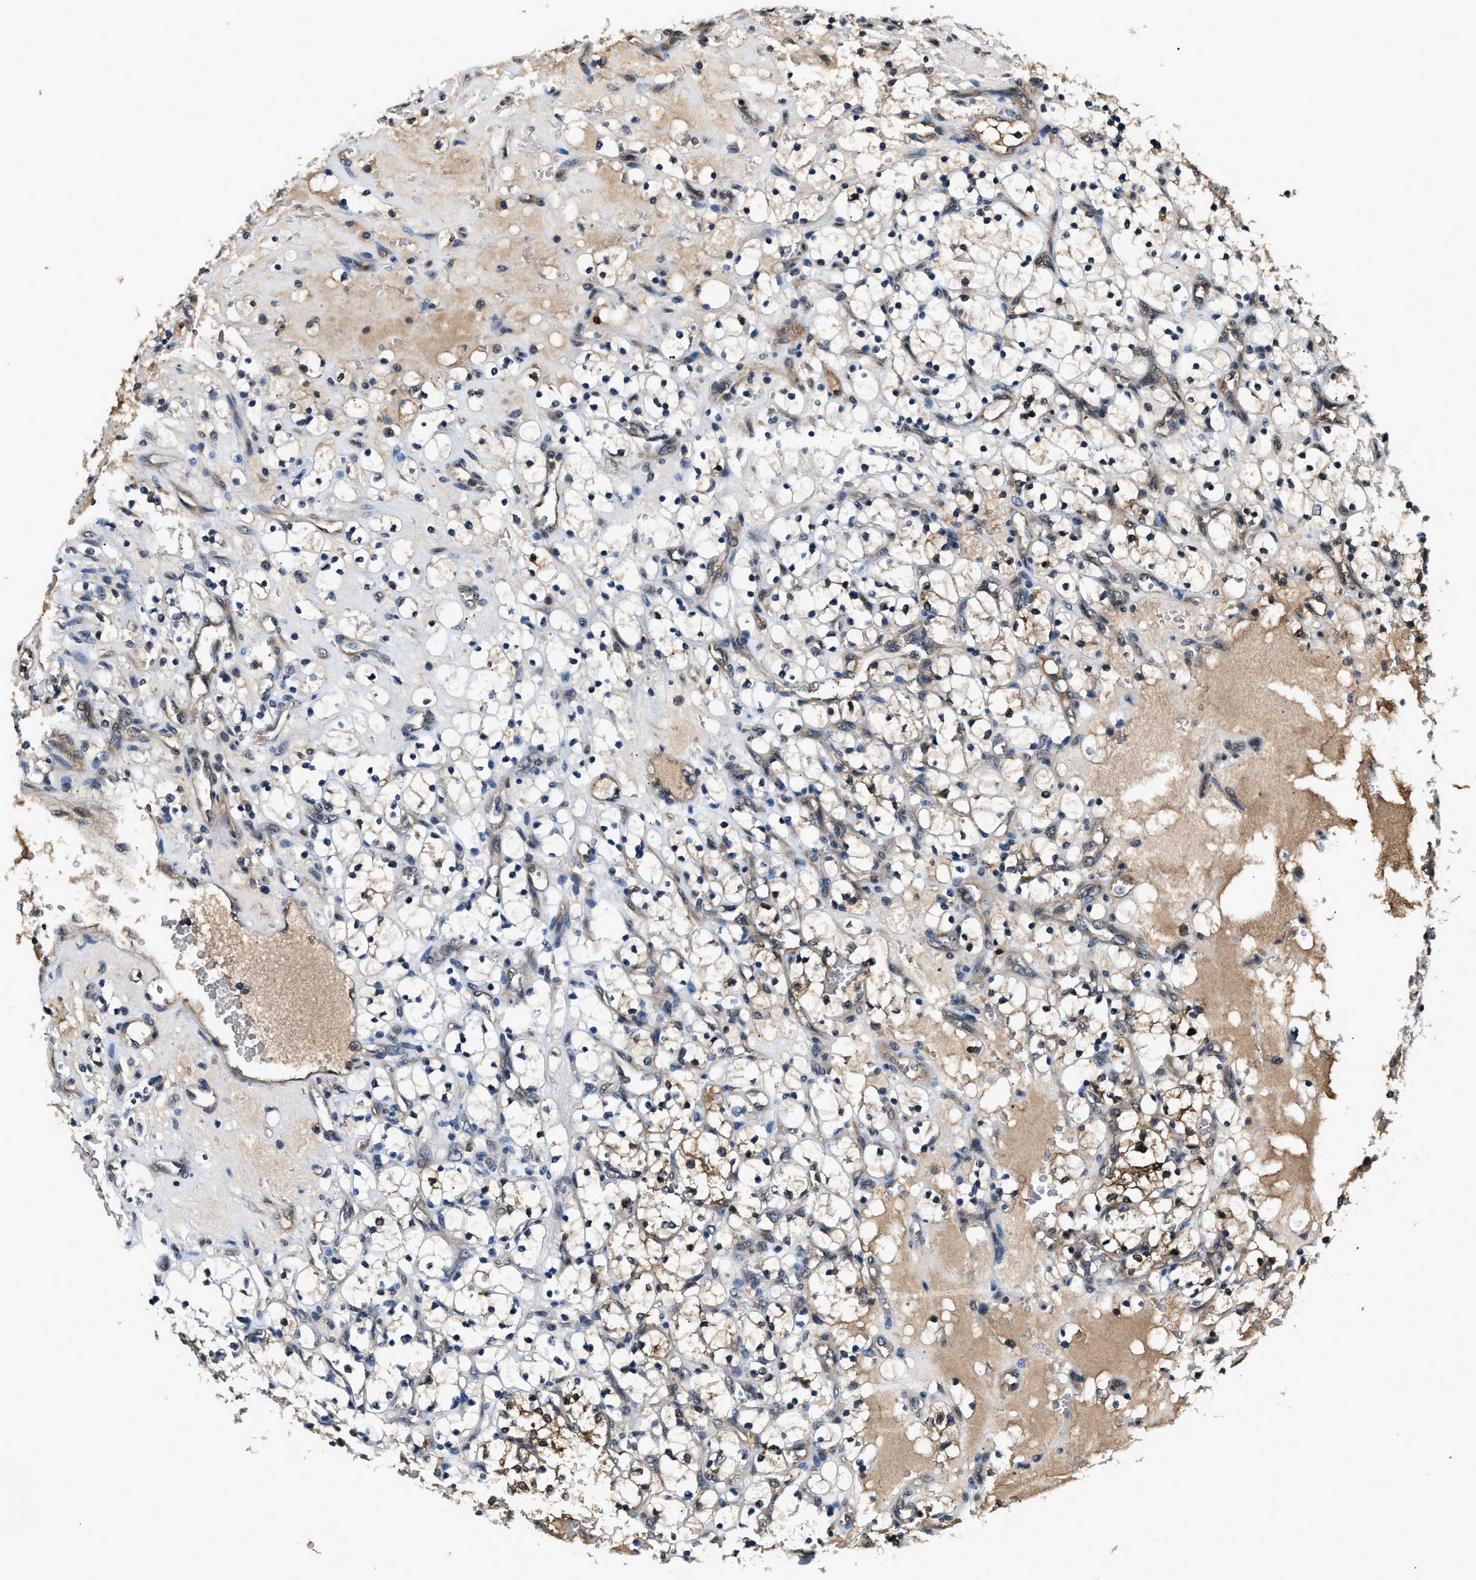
{"staining": {"intensity": "moderate", "quantity": "25%-75%", "location": "cytoplasmic/membranous,nuclear"}, "tissue": "renal cancer", "cell_type": "Tumor cells", "image_type": "cancer", "snomed": [{"axis": "morphology", "description": "Adenocarcinoma, NOS"}, {"axis": "topography", "description": "Kidney"}], "caption": "Approximately 25%-75% of tumor cells in renal cancer display moderate cytoplasmic/membranous and nuclear protein expression as visualized by brown immunohistochemical staining.", "gene": "TP53I3", "patient": {"sex": "female", "age": 69}}